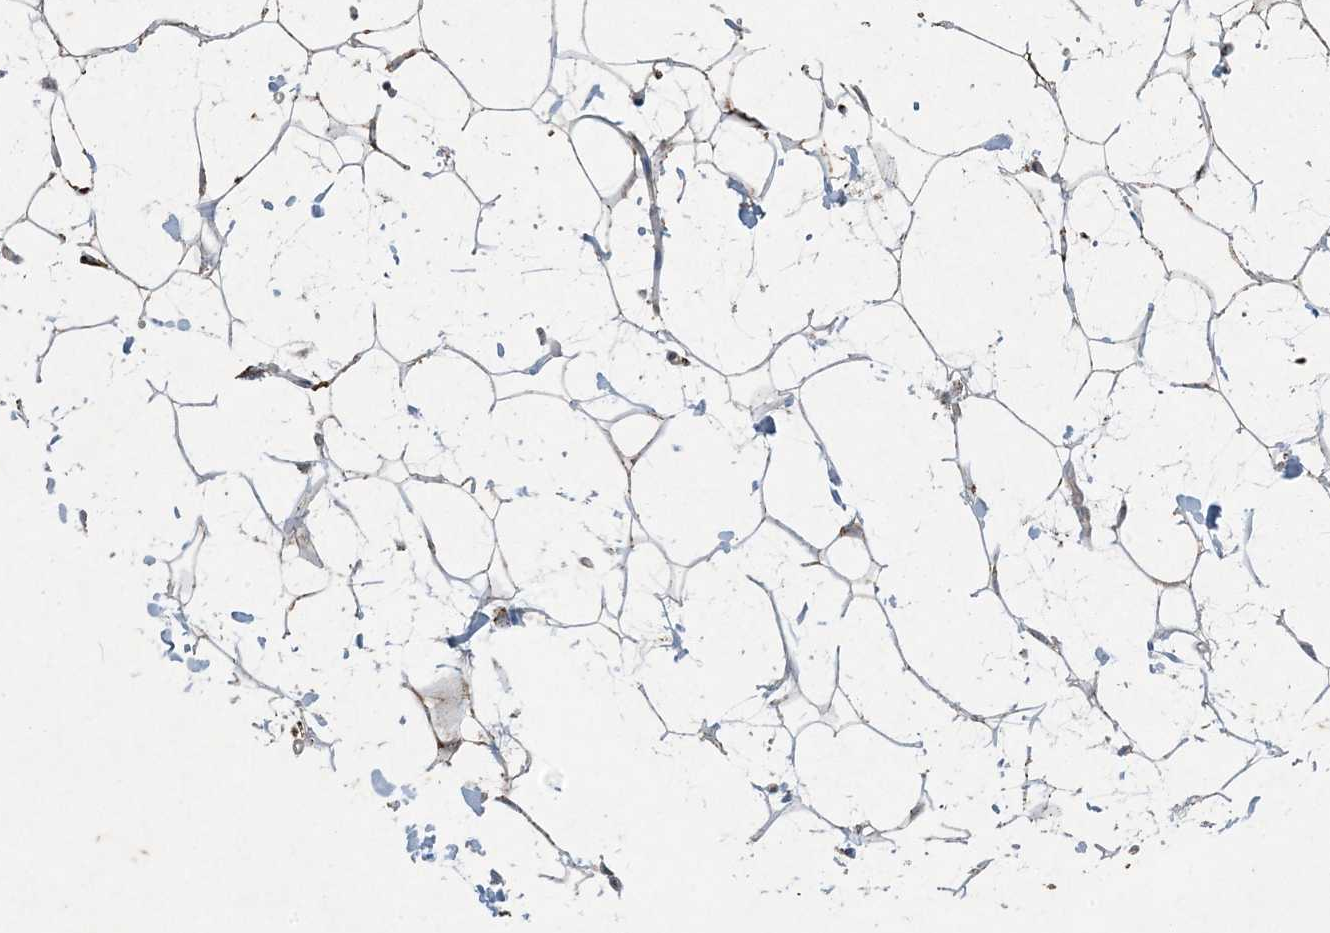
{"staining": {"intensity": "moderate", "quantity": "25%-75%", "location": "cytoplasmic/membranous"}, "tissue": "adipose tissue", "cell_type": "Adipocytes", "image_type": "normal", "snomed": [{"axis": "morphology", "description": "Normal tissue, NOS"}, {"axis": "topography", "description": "Breast"}], "caption": "The immunohistochemical stain highlights moderate cytoplasmic/membranous staining in adipocytes of unremarkable adipose tissue.", "gene": "PC", "patient": {"sex": "female", "age": 26}}